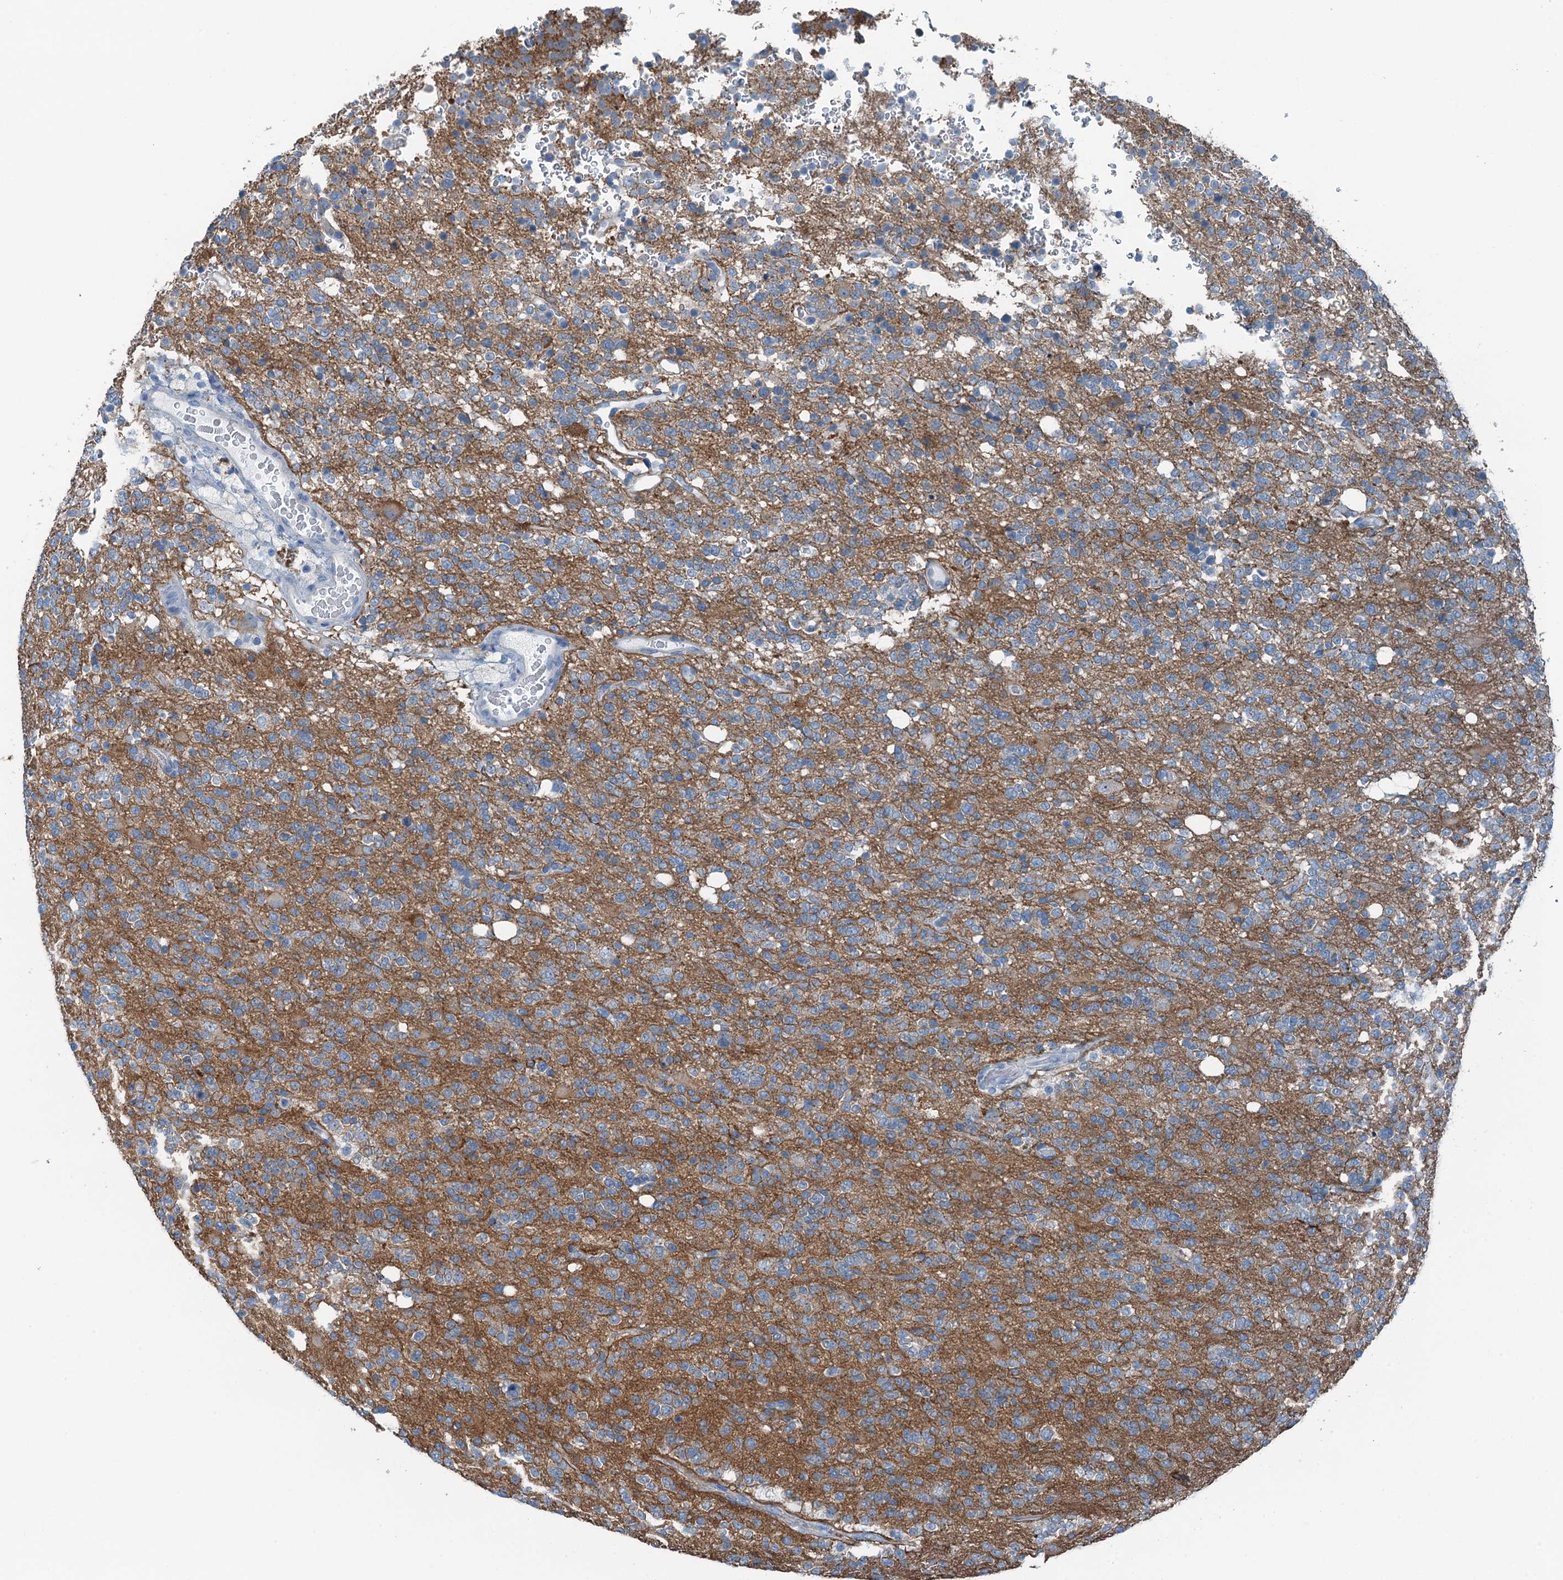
{"staining": {"intensity": "negative", "quantity": "none", "location": "none"}, "tissue": "glioma", "cell_type": "Tumor cells", "image_type": "cancer", "snomed": [{"axis": "morphology", "description": "Glioma, malignant, High grade"}, {"axis": "topography", "description": "Brain"}], "caption": "Tumor cells are negative for protein expression in human glioma.", "gene": "TMOD2", "patient": {"sex": "female", "age": 62}}